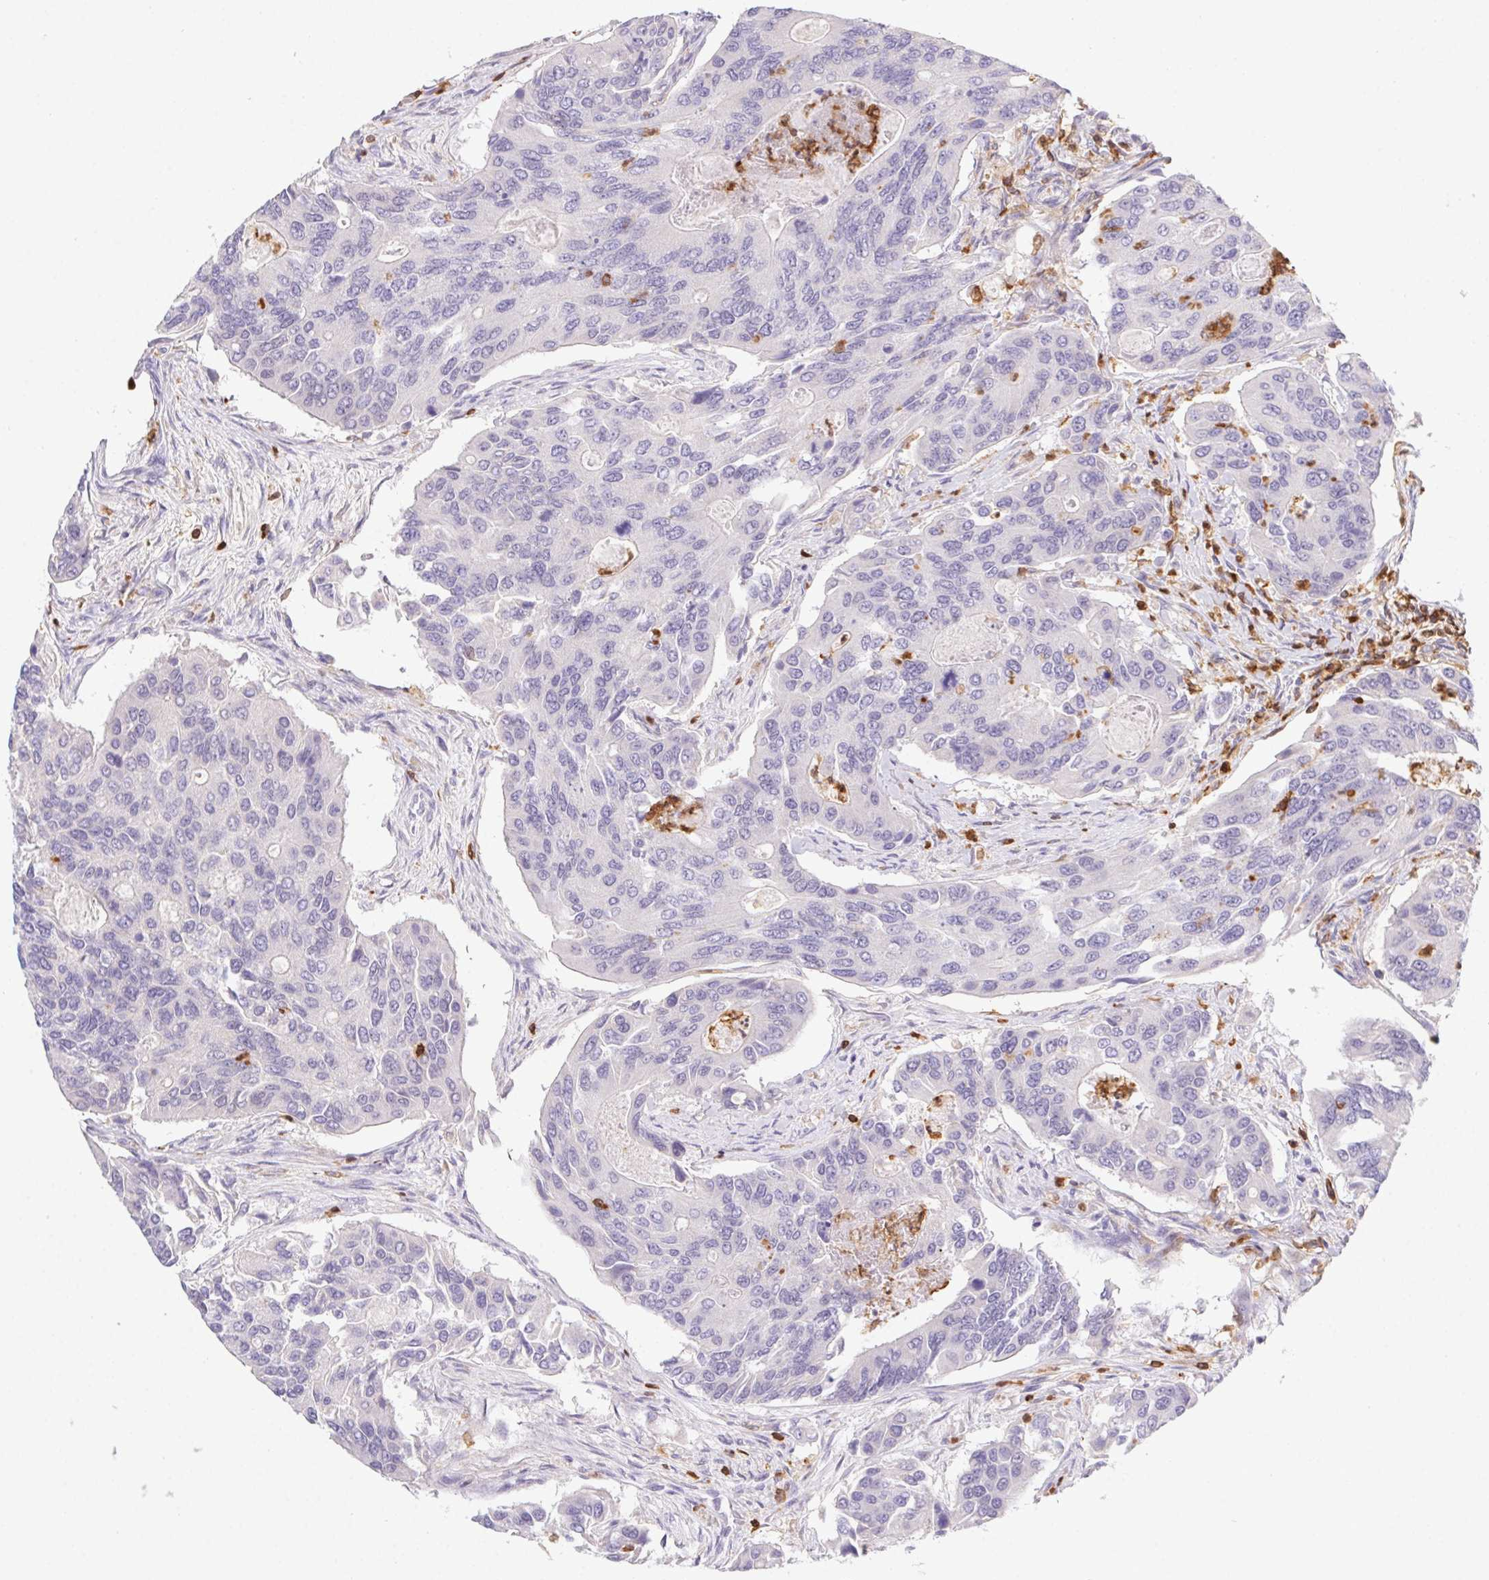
{"staining": {"intensity": "negative", "quantity": "none", "location": "none"}, "tissue": "colorectal cancer", "cell_type": "Tumor cells", "image_type": "cancer", "snomed": [{"axis": "morphology", "description": "Adenocarcinoma, NOS"}, {"axis": "topography", "description": "Colon"}], "caption": "Tumor cells are negative for brown protein staining in colorectal adenocarcinoma.", "gene": "APBB1IP", "patient": {"sex": "female", "age": 67}}